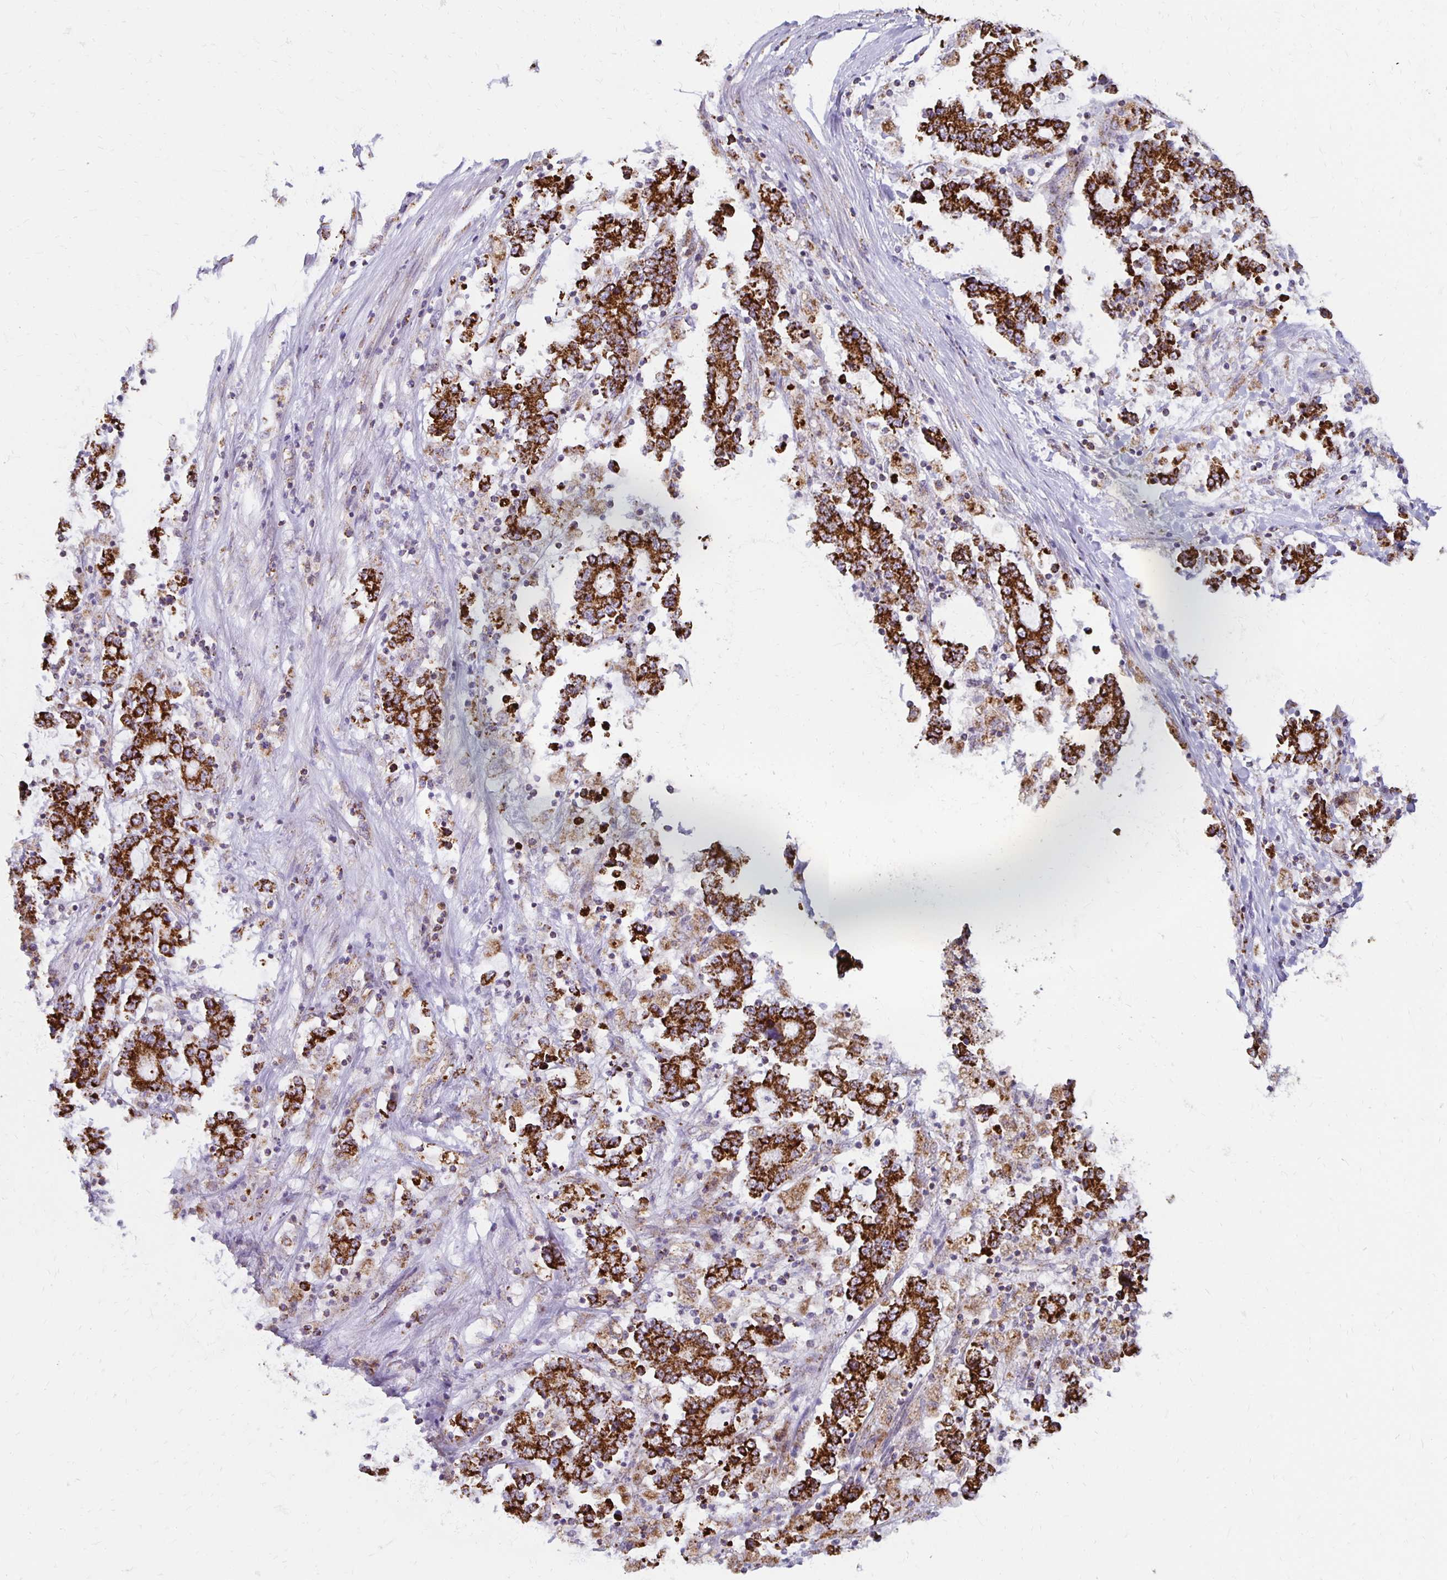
{"staining": {"intensity": "strong", "quantity": ">75%", "location": "cytoplasmic/membranous"}, "tissue": "stomach cancer", "cell_type": "Tumor cells", "image_type": "cancer", "snomed": [{"axis": "morphology", "description": "Adenocarcinoma, NOS"}, {"axis": "topography", "description": "Stomach, upper"}], "caption": "Strong cytoplasmic/membranous positivity for a protein is identified in approximately >75% of tumor cells of stomach cancer using IHC.", "gene": "IER3", "patient": {"sex": "male", "age": 68}}